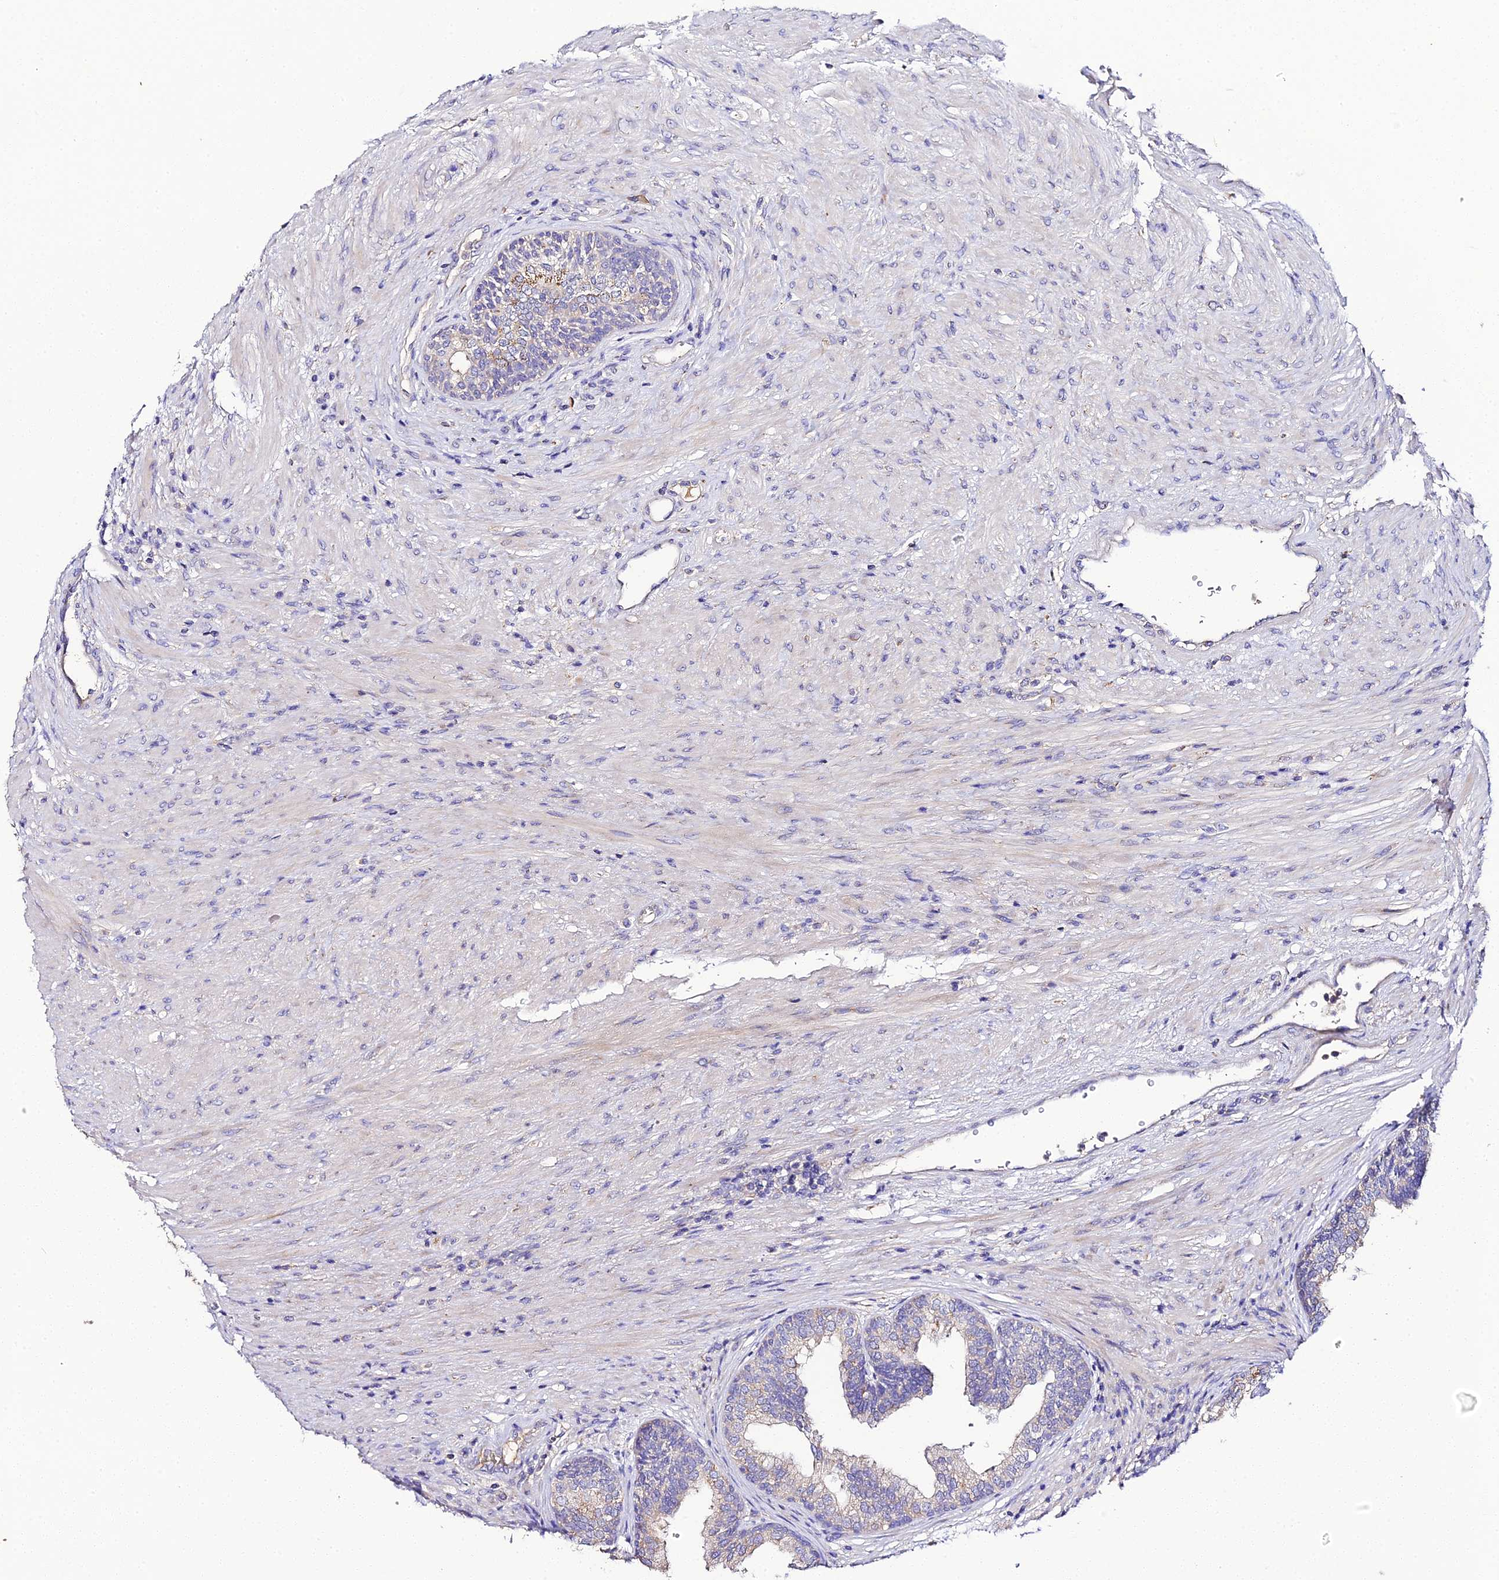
{"staining": {"intensity": "strong", "quantity": "<25%", "location": "cytoplasmic/membranous"}, "tissue": "prostate", "cell_type": "Glandular cells", "image_type": "normal", "snomed": [{"axis": "morphology", "description": "Normal tissue, NOS"}, {"axis": "topography", "description": "Prostate"}], "caption": "Prostate stained with DAB IHC exhibits medium levels of strong cytoplasmic/membranous positivity in about <25% of glandular cells. The protein of interest is shown in brown color, while the nuclei are stained blue.", "gene": "SCX", "patient": {"sex": "male", "age": 76}}